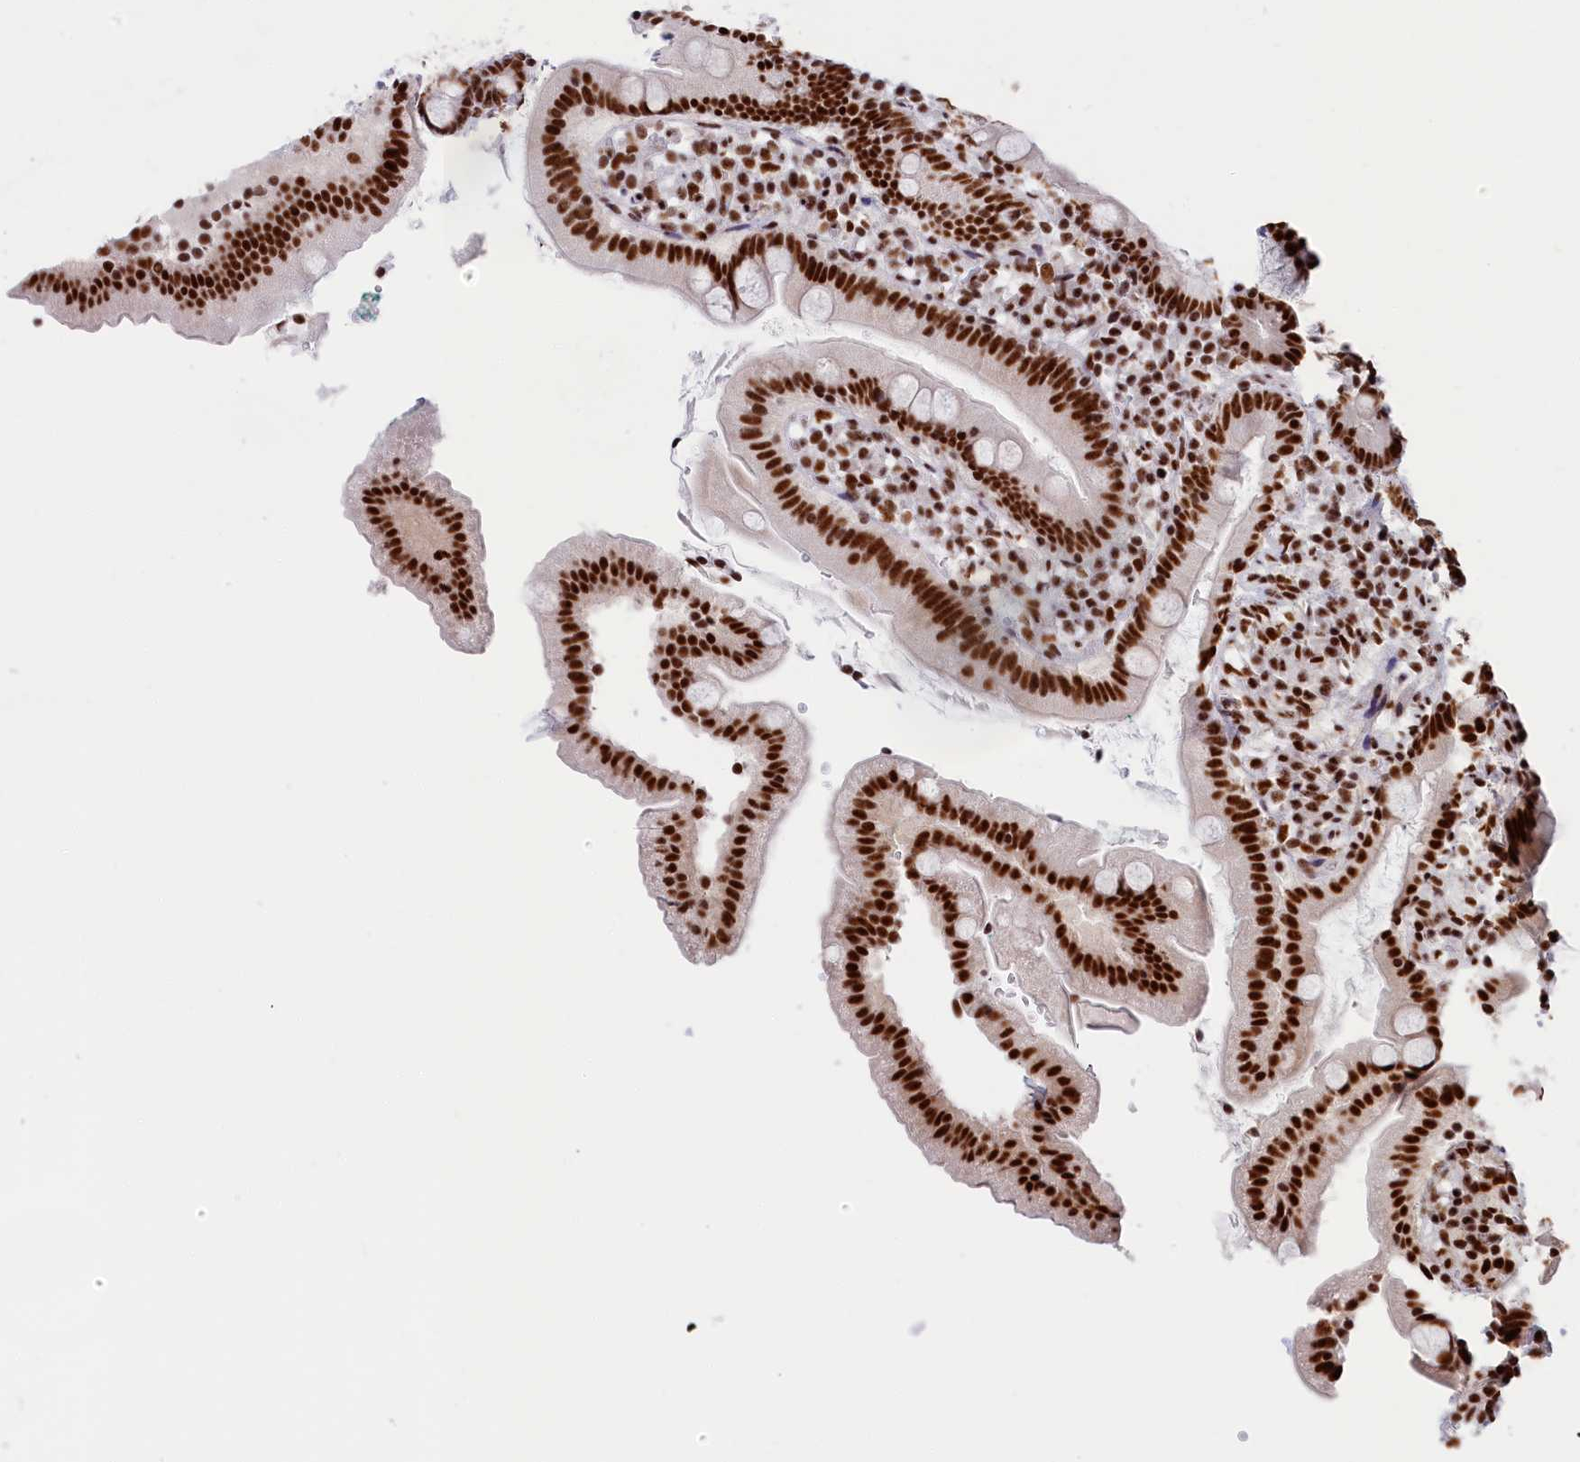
{"staining": {"intensity": "strong", "quantity": ">75%", "location": "nuclear"}, "tissue": "duodenum", "cell_type": "Glandular cells", "image_type": "normal", "snomed": [{"axis": "morphology", "description": "Normal tissue, NOS"}, {"axis": "topography", "description": "Duodenum"}], "caption": "Human duodenum stained with a brown dye exhibits strong nuclear positive expression in about >75% of glandular cells.", "gene": "SNRNP70", "patient": {"sex": "female", "age": 67}}